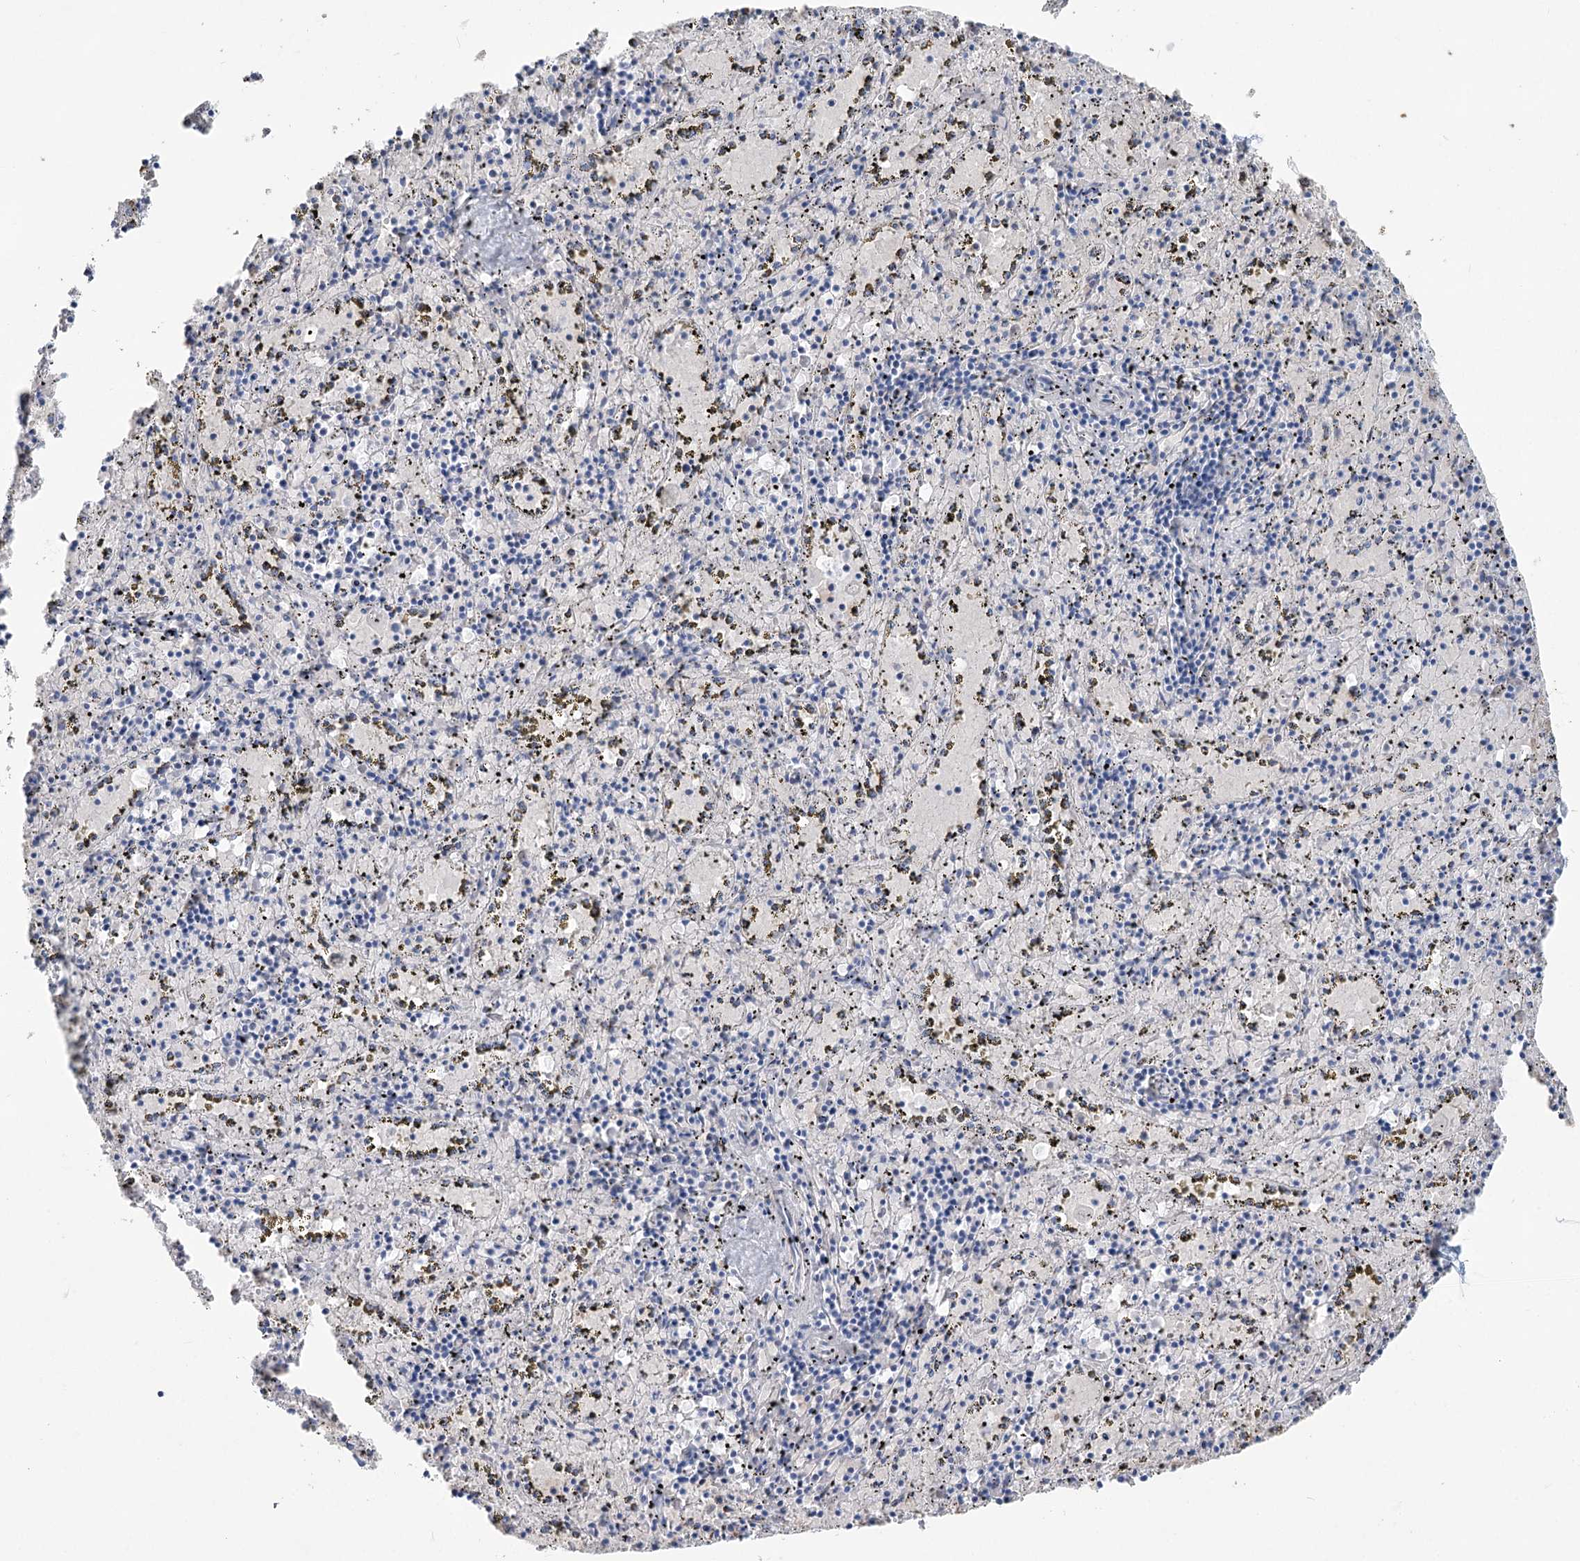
{"staining": {"intensity": "moderate", "quantity": "<25%", "location": "cytoplasmic/membranous"}, "tissue": "spleen", "cell_type": "Cells in red pulp", "image_type": "normal", "snomed": [{"axis": "morphology", "description": "Normal tissue, NOS"}, {"axis": "topography", "description": "Spleen"}], "caption": "Protein staining by immunohistochemistry shows moderate cytoplasmic/membranous expression in approximately <25% of cells in red pulp in normal spleen. Ihc stains the protein in brown and the nuclei are stained blue.", "gene": "WDR74", "patient": {"sex": "male", "age": 11}}